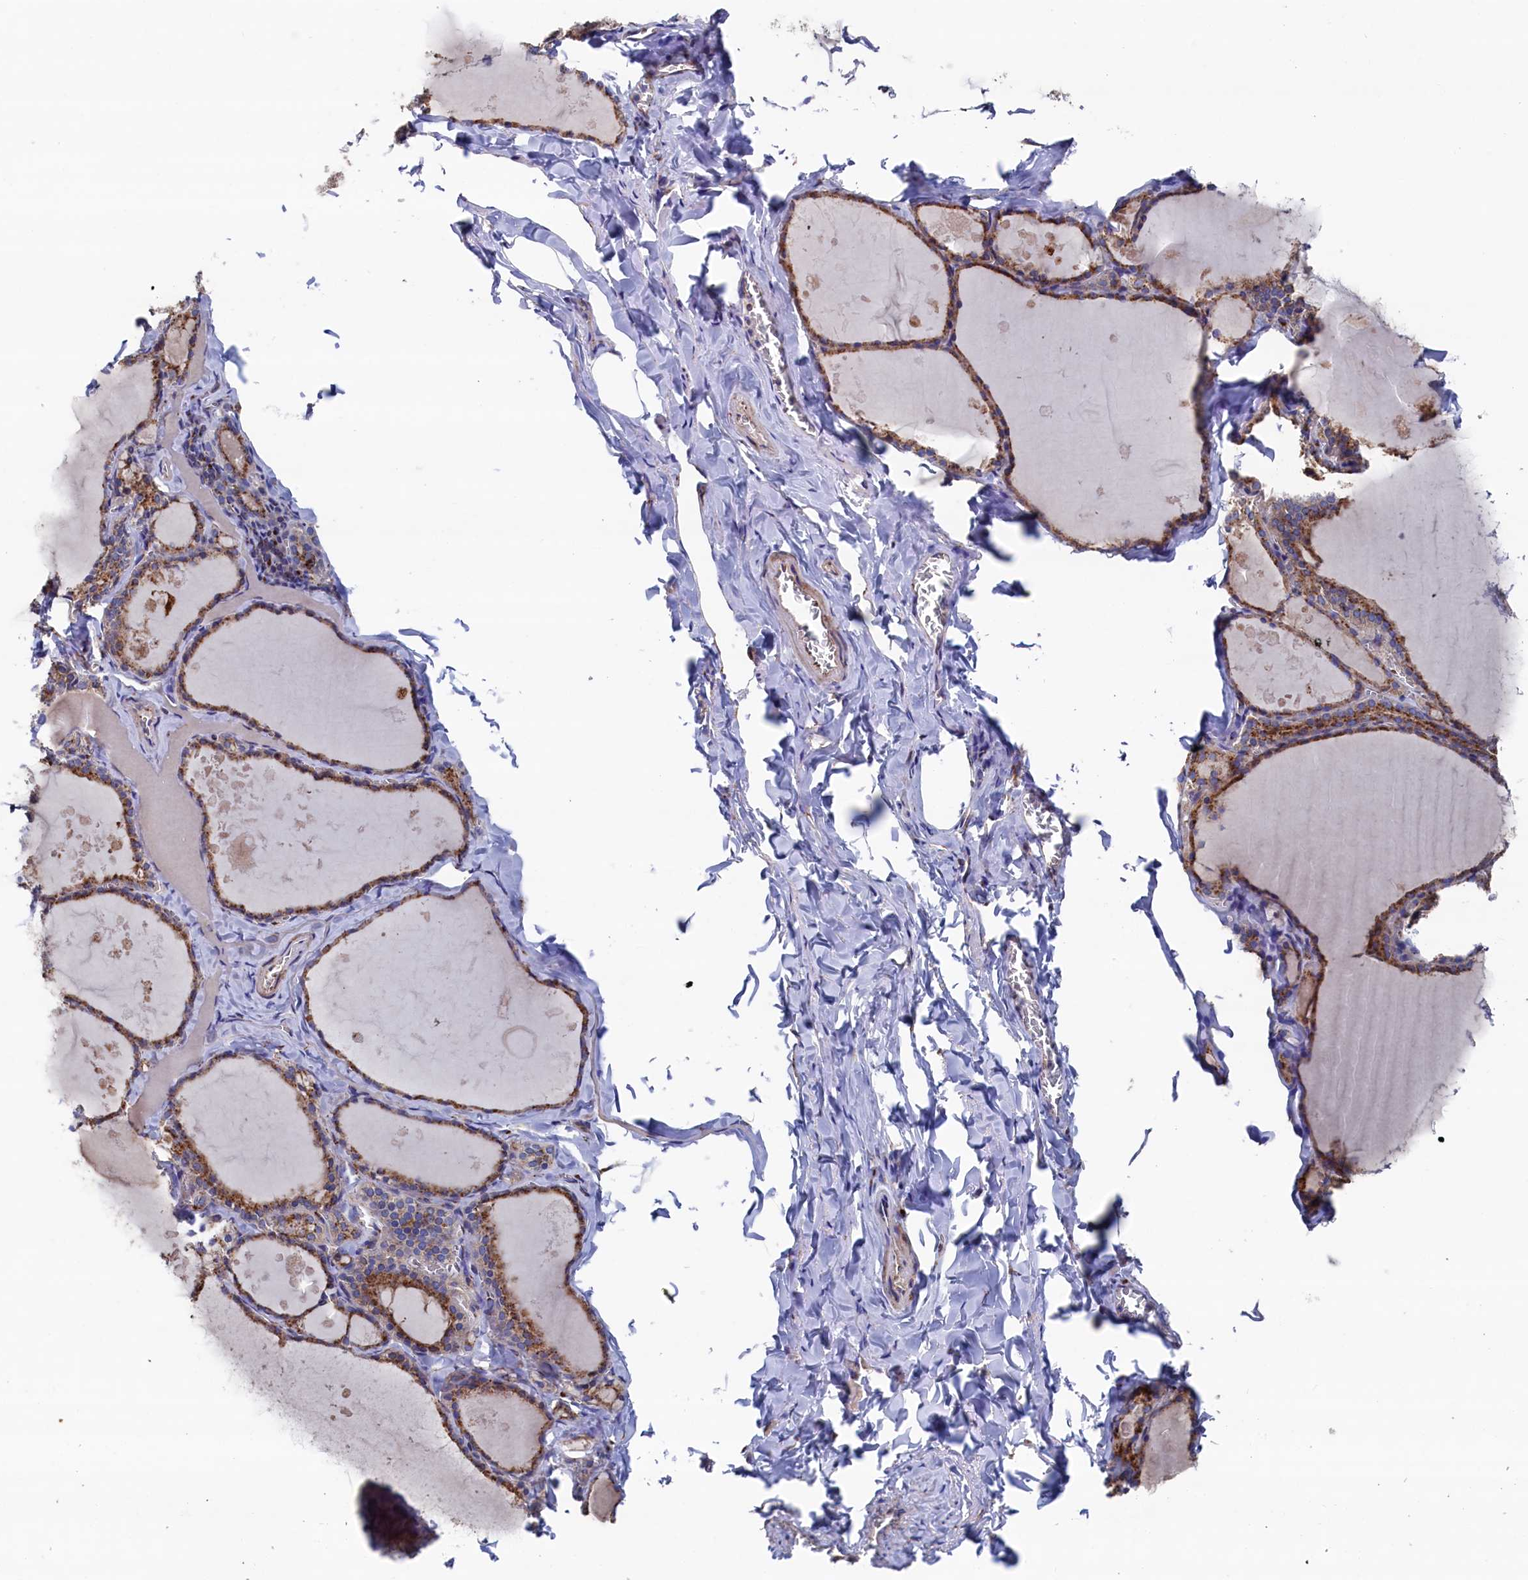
{"staining": {"intensity": "moderate", "quantity": ">75%", "location": "cytoplasmic/membranous"}, "tissue": "thyroid gland", "cell_type": "Glandular cells", "image_type": "normal", "snomed": [{"axis": "morphology", "description": "Normal tissue, NOS"}, {"axis": "topography", "description": "Thyroid gland"}], "caption": "Immunohistochemistry (IHC) of benign thyroid gland demonstrates medium levels of moderate cytoplasmic/membranous staining in approximately >75% of glandular cells.", "gene": "PRRC1", "patient": {"sex": "male", "age": 56}}